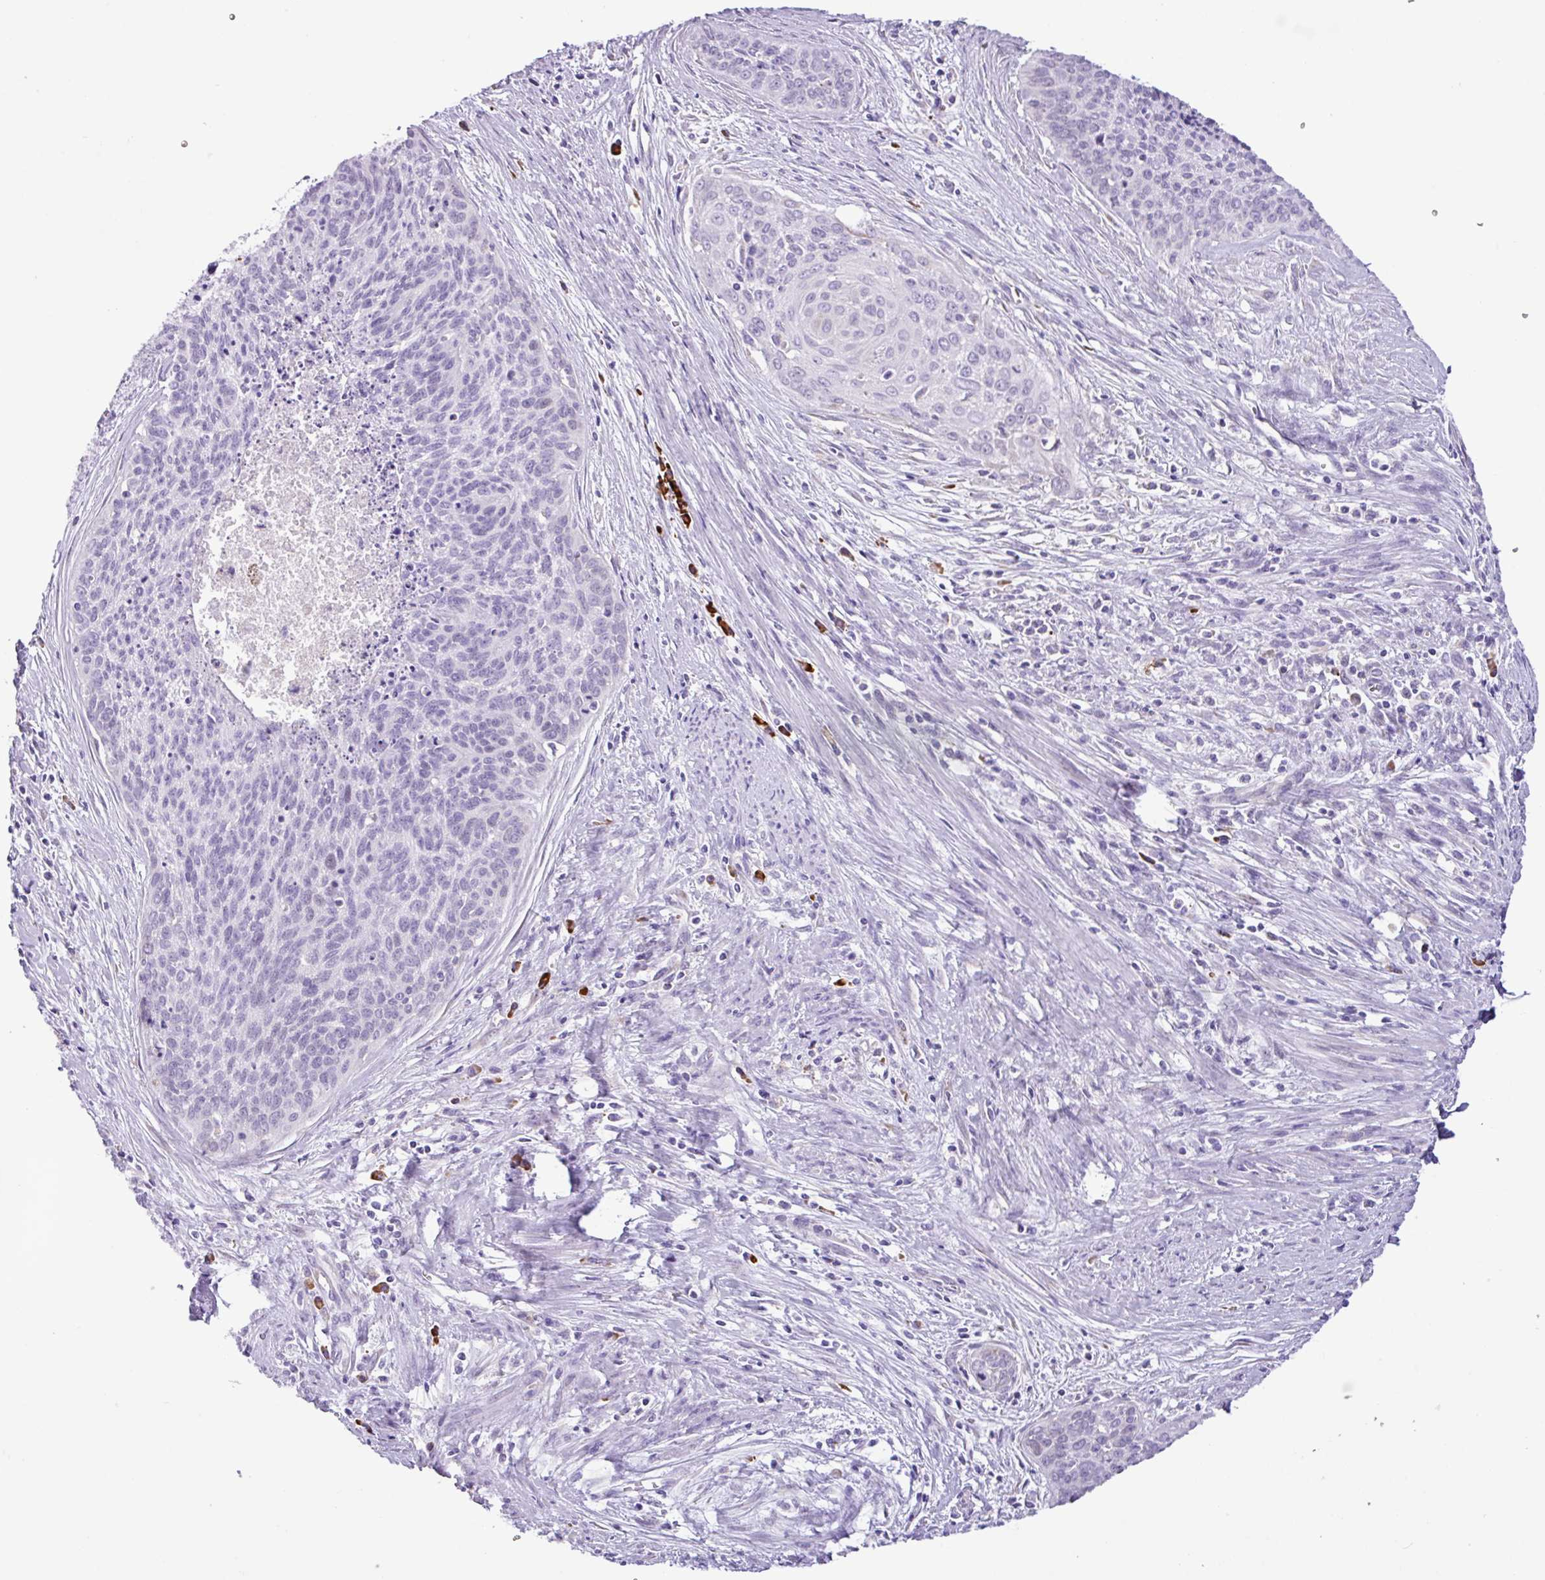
{"staining": {"intensity": "negative", "quantity": "none", "location": "none"}, "tissue": "cervical cancer", "cell_type": "Tumor cells", "image_type": "cancer", "snomed": [{"axis": "morphology", "description": "Squamous cell carcinoma, NOS"}, {"axis": "topography", "description": "Cervix"}], "caption": "IHC micrograph of neoplastic tissue: cervical cancer stained with DAB reveals no significant protein staining in tumor cells. (DAB (3,3'-diaminobenzidine) immunohistochemistry (IHC), high magnification).", "gene": "RGS21", "patient": {"sex": "female", "age": 55}}